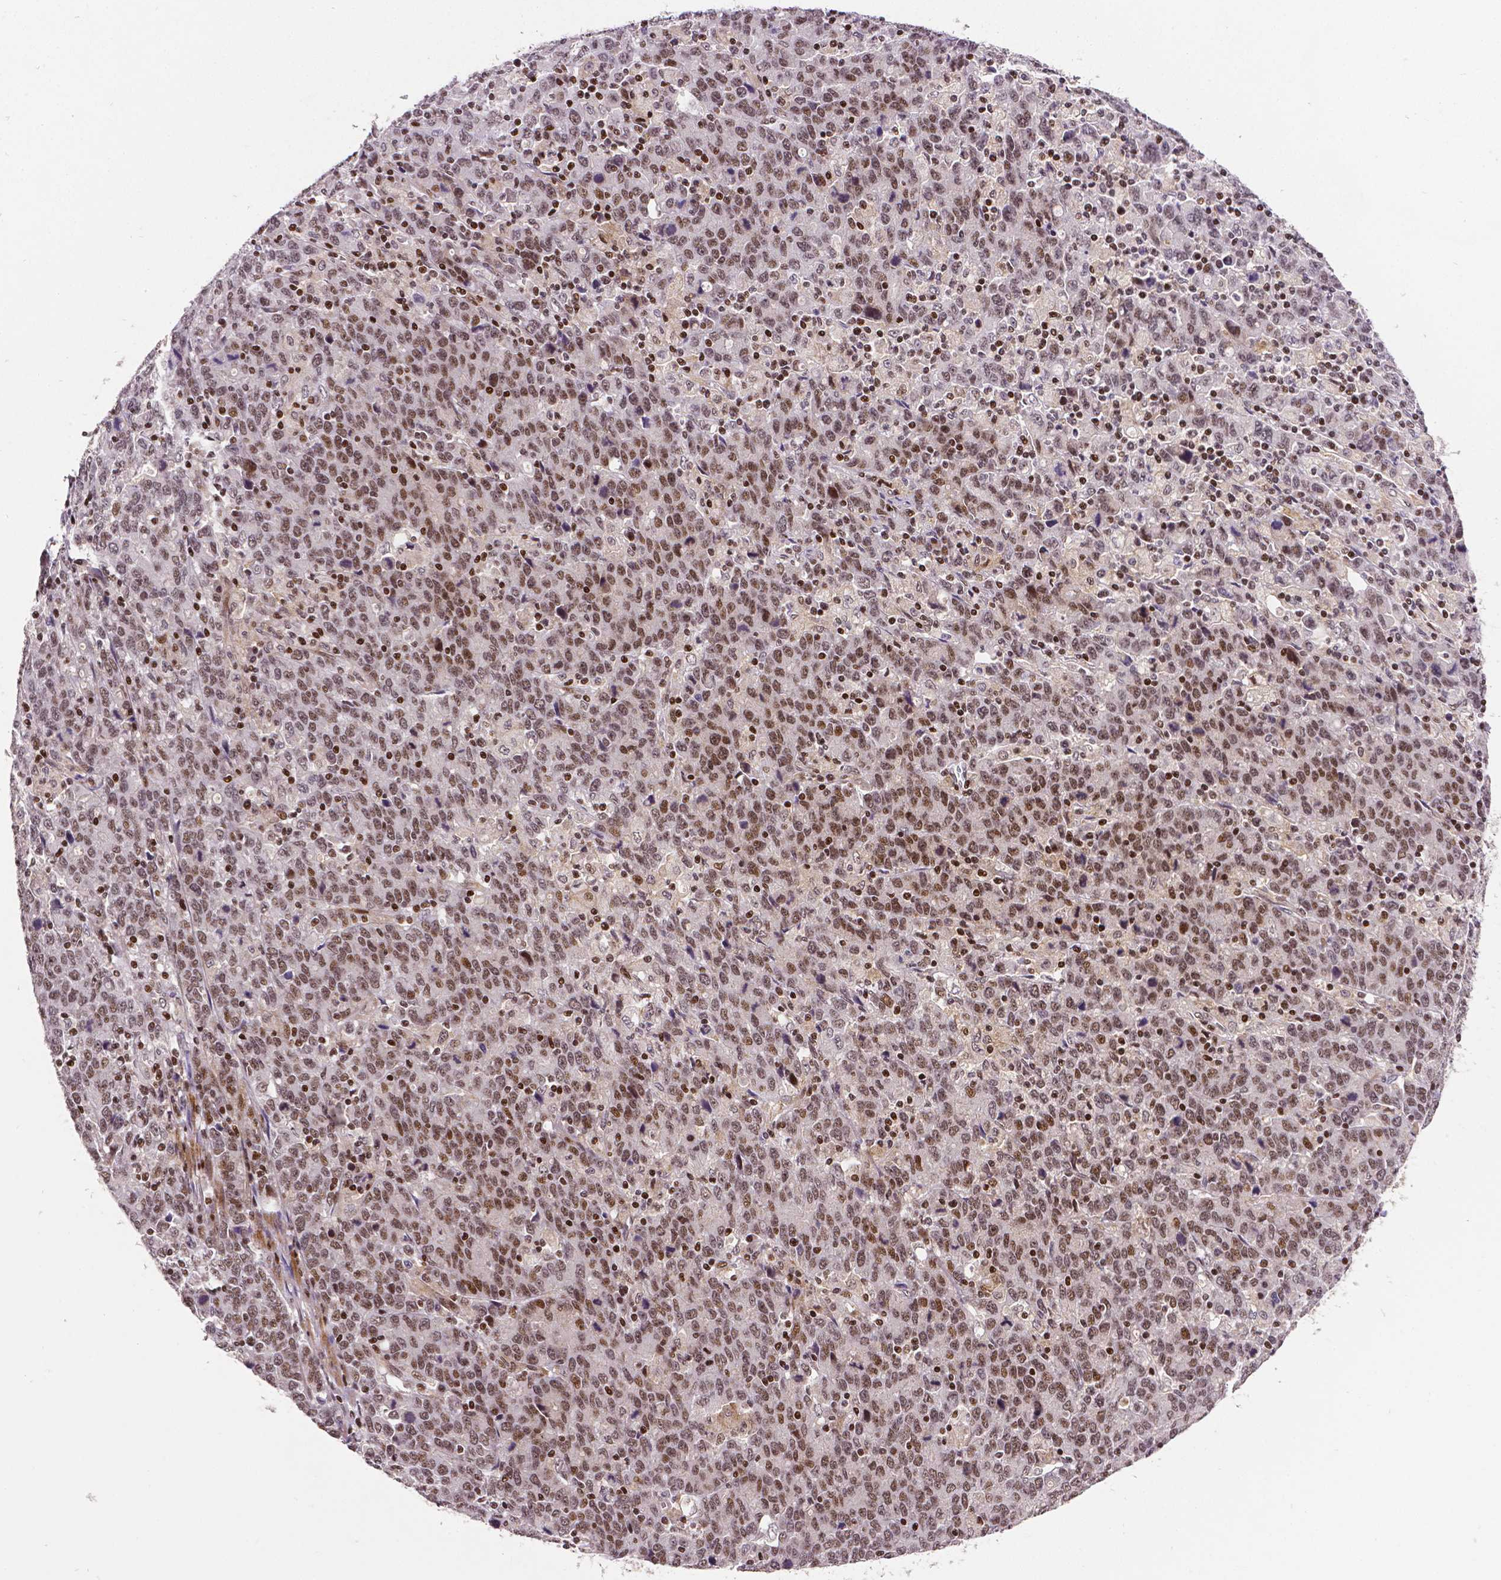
{"staining": {"intensity": "moderate", "quantity": ">75%", "location": "nuclear"}, "tissue": "stomach cancer", "cell_type": "Tumor cells", "image_type": "cancer", "snomed": [{"axis": "morphology", "description": "Adenocarcinoma, NOS"}, {"axis": "topography", "description": "Stomach, upper"}], "caption": "IHC micrograph of neoplastic tissue: adenocarcinoma (stomach) stained using immunohistochemistry exhibits medium levels of moderate protein expression localized specifically in the nuclear of tumor cells, appearing as a nuclear brown color.", "gene": "CTCF", "patient": {"sex": "male", "age": 69}}